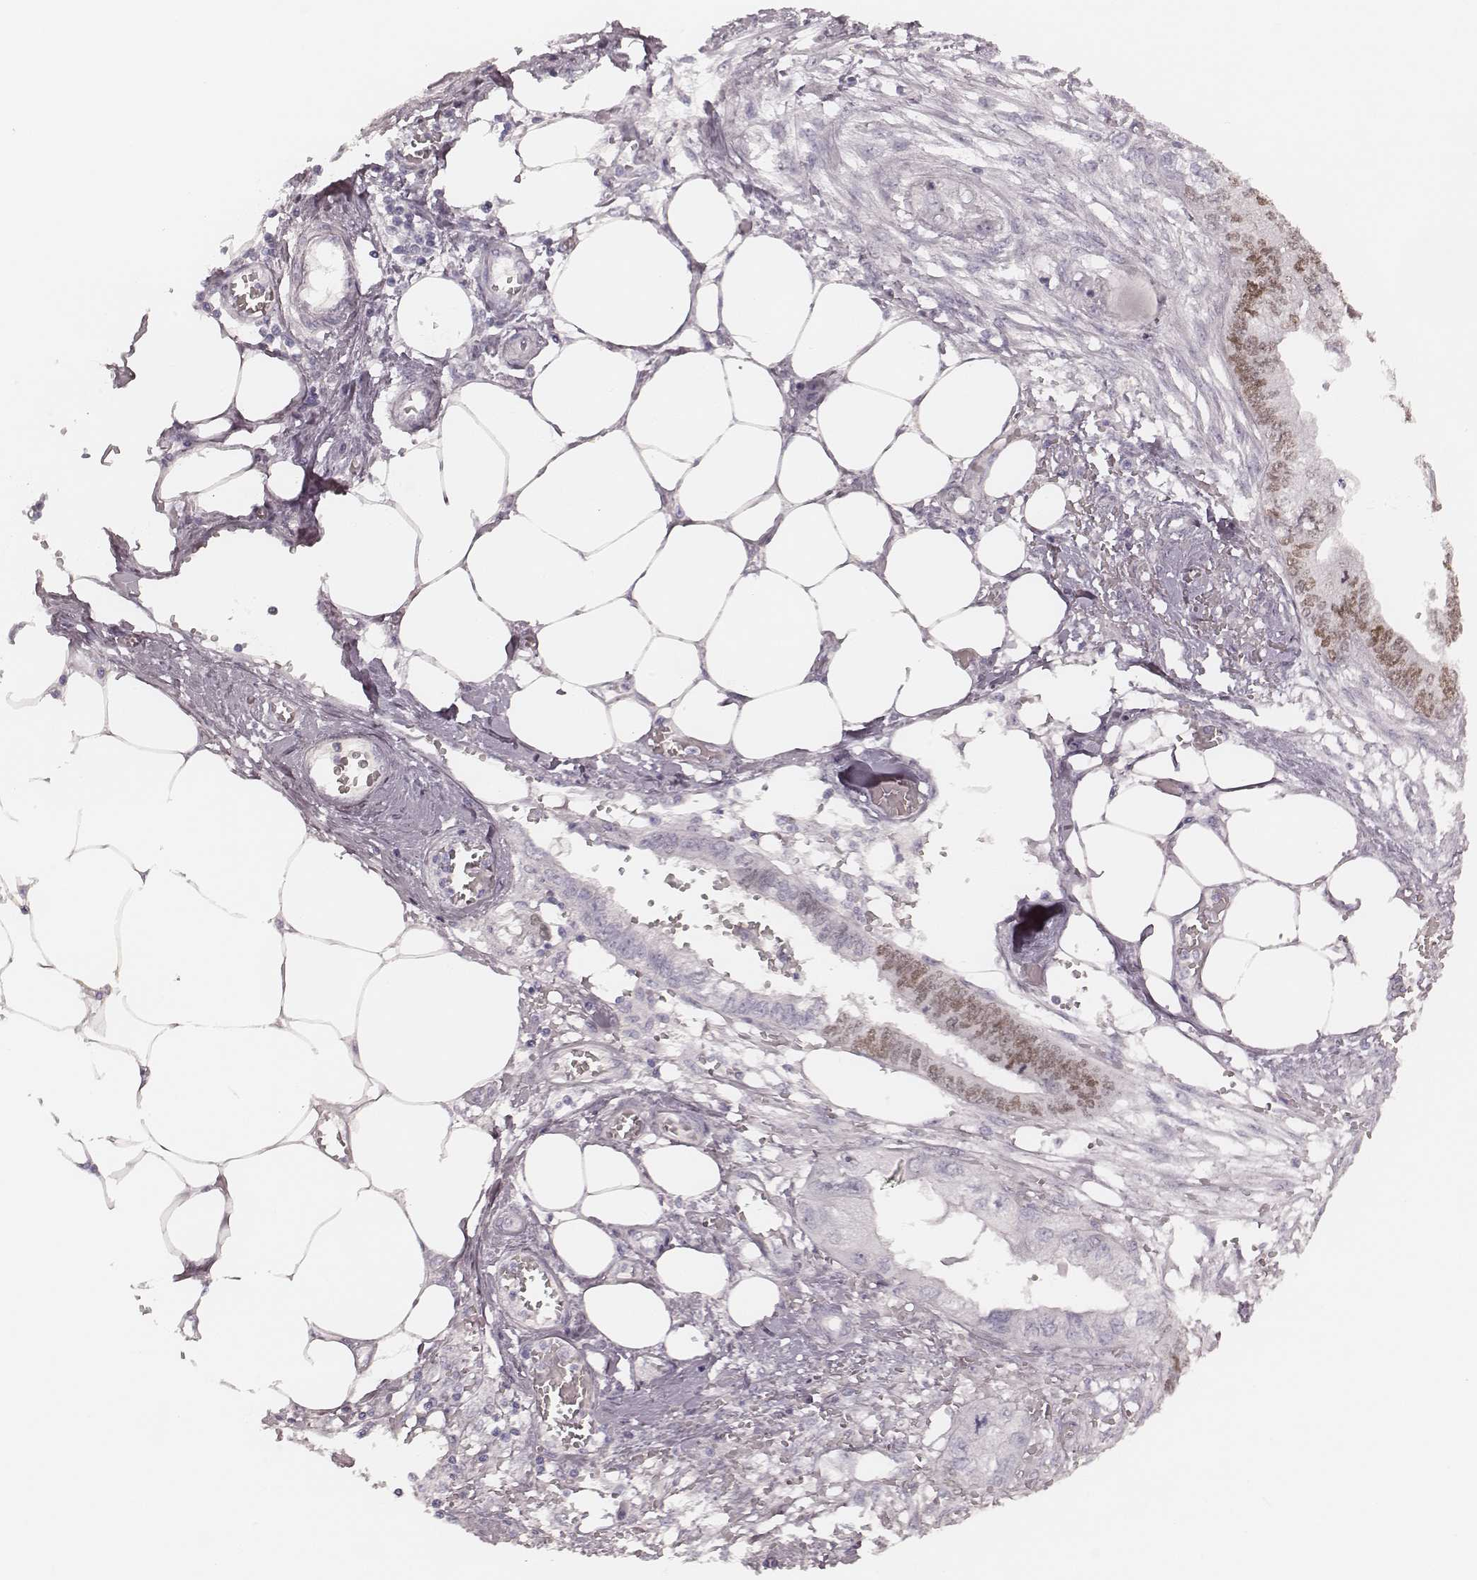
{"staining": {"intensity": "moderate", "quantity": "25%-75%", "location": "nuclear"}, "tissue": "endometrial cancer", "cell_type": "Tumor cells", "image_type": "cancer", "snomed": [{"axis": "morphology", "description": "Adenocarcinoma, NOS"}, {"axis": "morphology", "description": "Adenocarcinoma, metastatic, NOS"}, {"axis": "topography", "description": "Adipose tissue"}, {"axis": "topography", "description": "Endometrium"}], "caption": "Endometrial cancer stained with a brown dye reveals moderate nuclear positive staining in about 25%-75% of tumor cells.", "gene": "MSX1", "patient": {"sex": "female", "age": 67}}